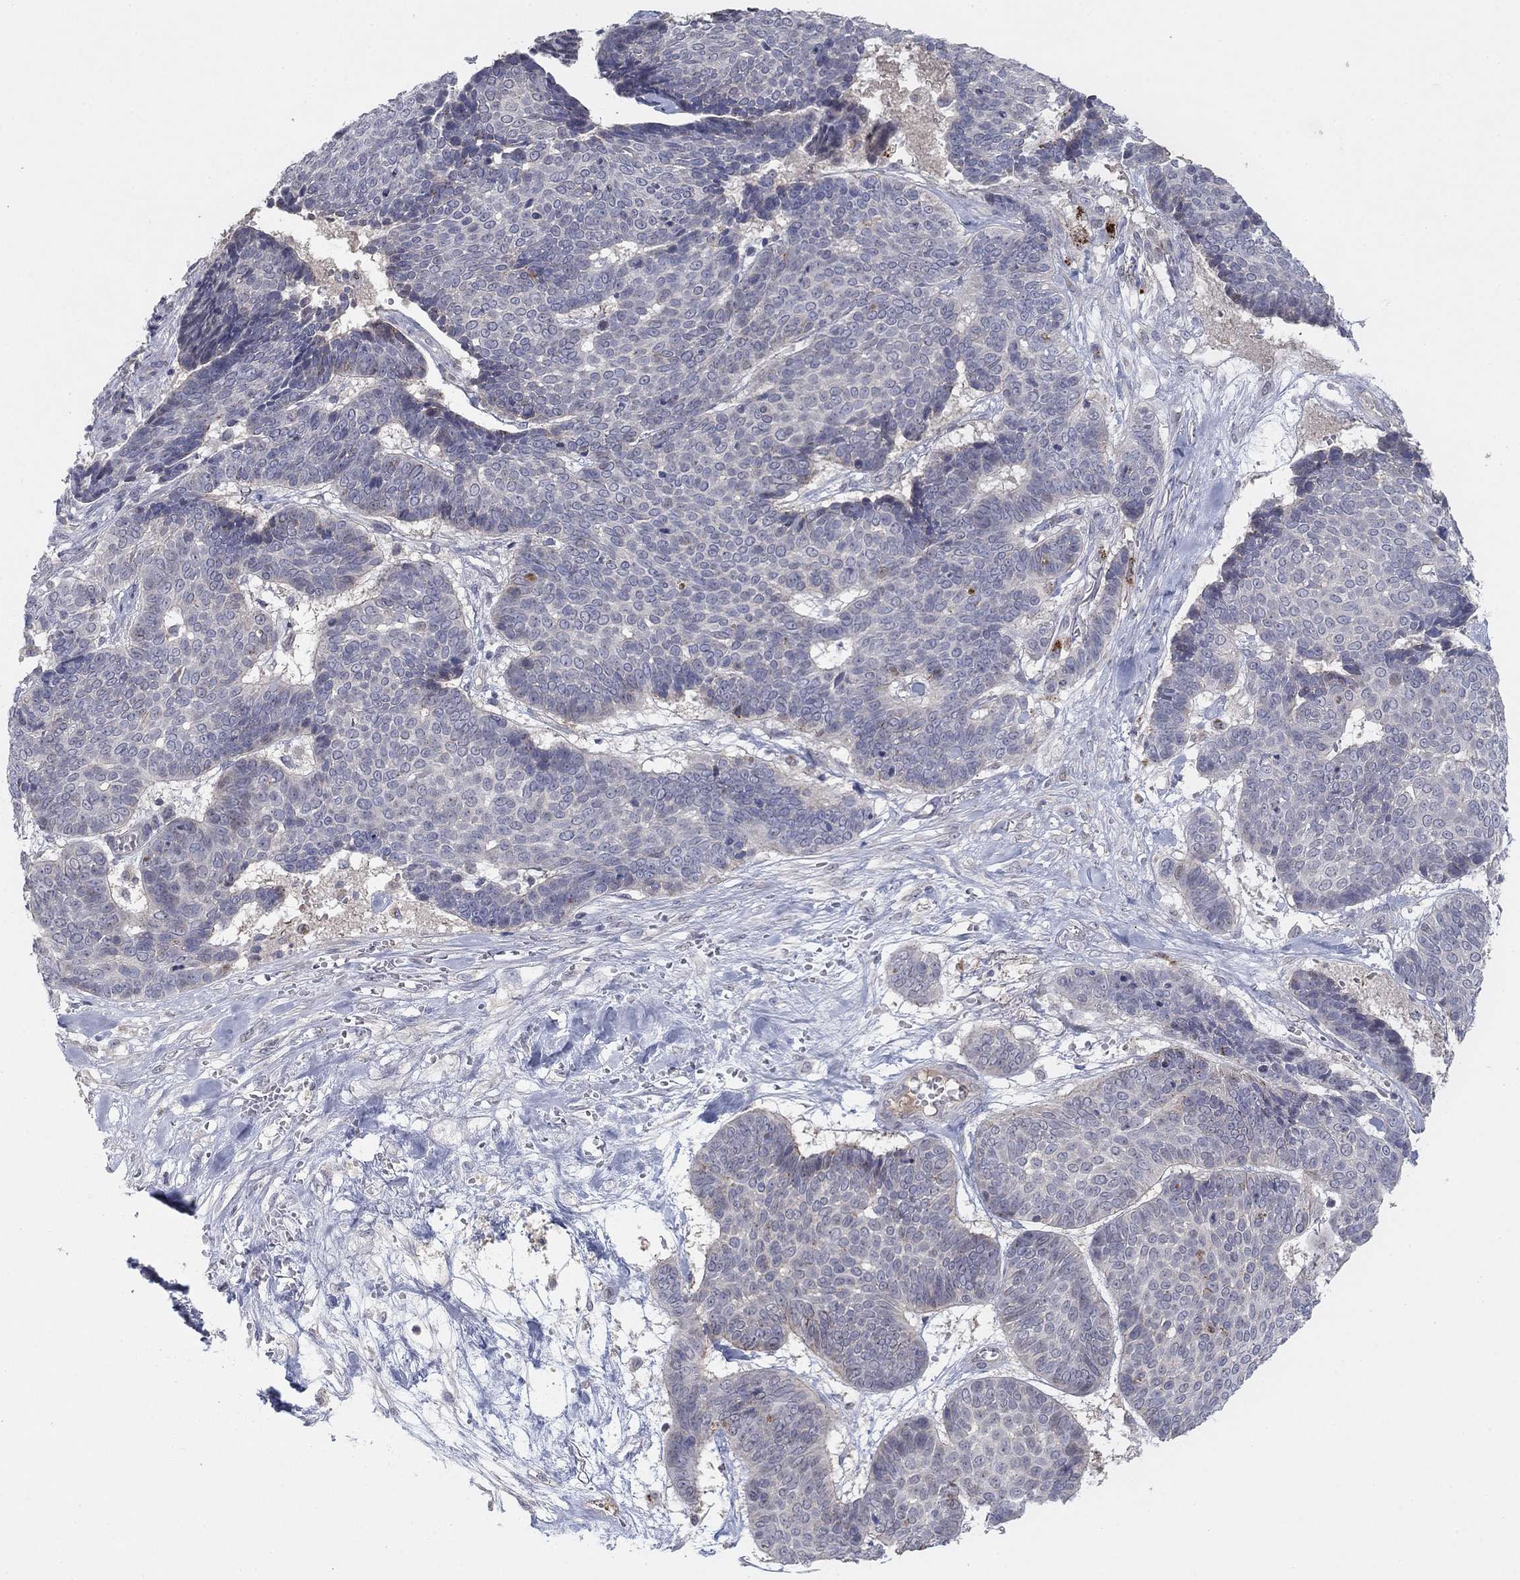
{"staining": {"intensity": "negative", "quantity": "none", "location": "none"}, "tissue": "skin cancer", "cell_type": "Tumor cells", "image_type": "cancer", "snomed": [{"axis": "morphology", "description": "Basal cell carcinoma"}, {"axis": "topography", "description": "Skin"}], "caption": "High power microscopy micrograph of an immunohistochemistry (IHC) histopathology image of skin cancer, revealing no significant expression in tumor cells. (Brightfield microscopy of DAB (3,3'-diaminobenzidine) immunohistochemistry at high magnification).", "gene": "AMN1", "patient": {"sex": "male", "age": 86}}